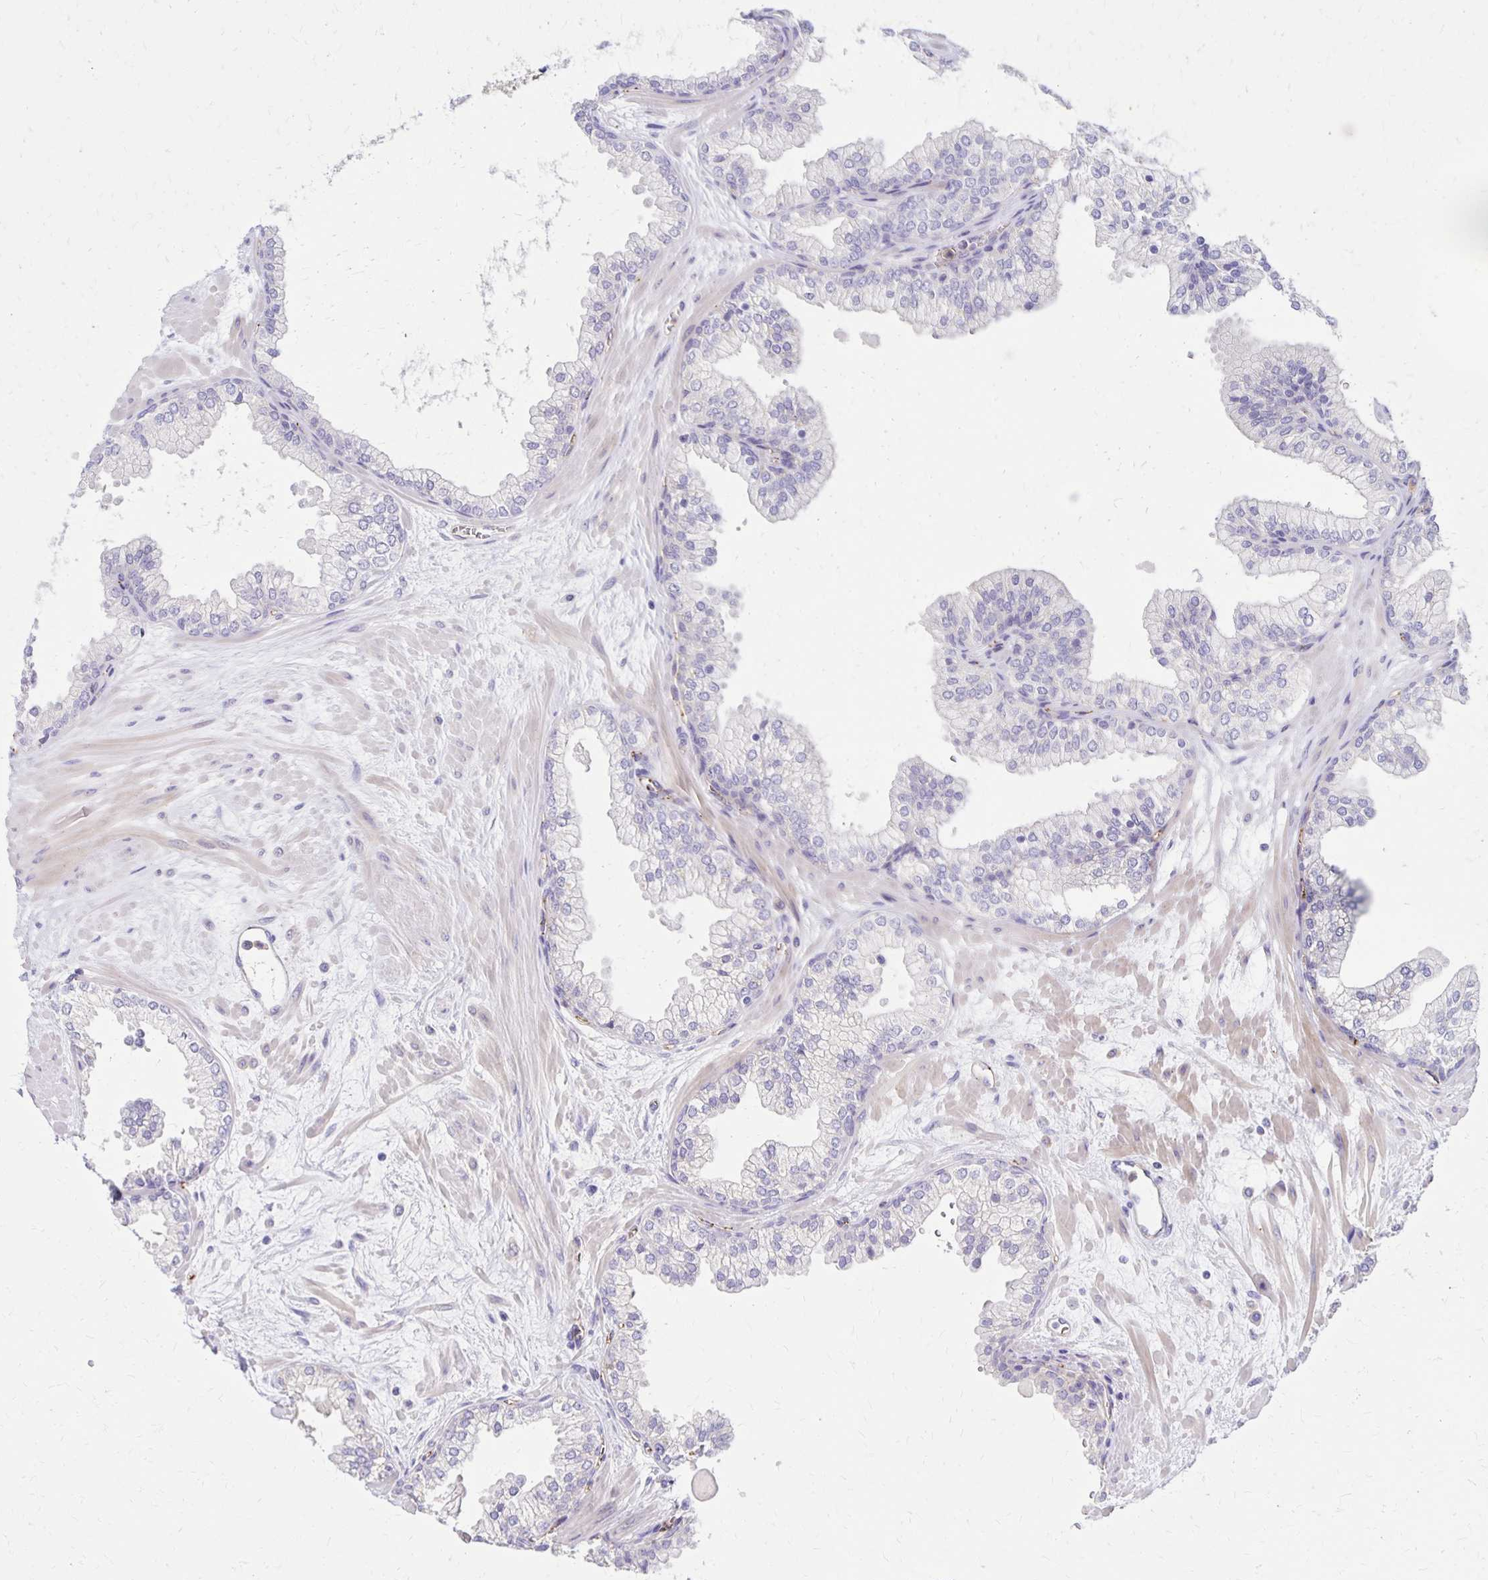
{"staining": {"intensity": "negative", "quantity": "none", "location": "none"}, "tissue": "prostate", "cell_type": "Glandular cells", "image_type": "normal", "snomed": [{"axis": "morphology", "description": "Normal tissue, NOS"}, {"axis": "topography", "description": "Prostate"}, {"axis": "topography", "description": "Peripheral nerve tissue"}], "caption": "Human prostate stained for a protein using immunohistochemistry exhibits no staining in glandular cells.", "gene": "TTYH1", "patient": {"sex": "male", "age": 61}}